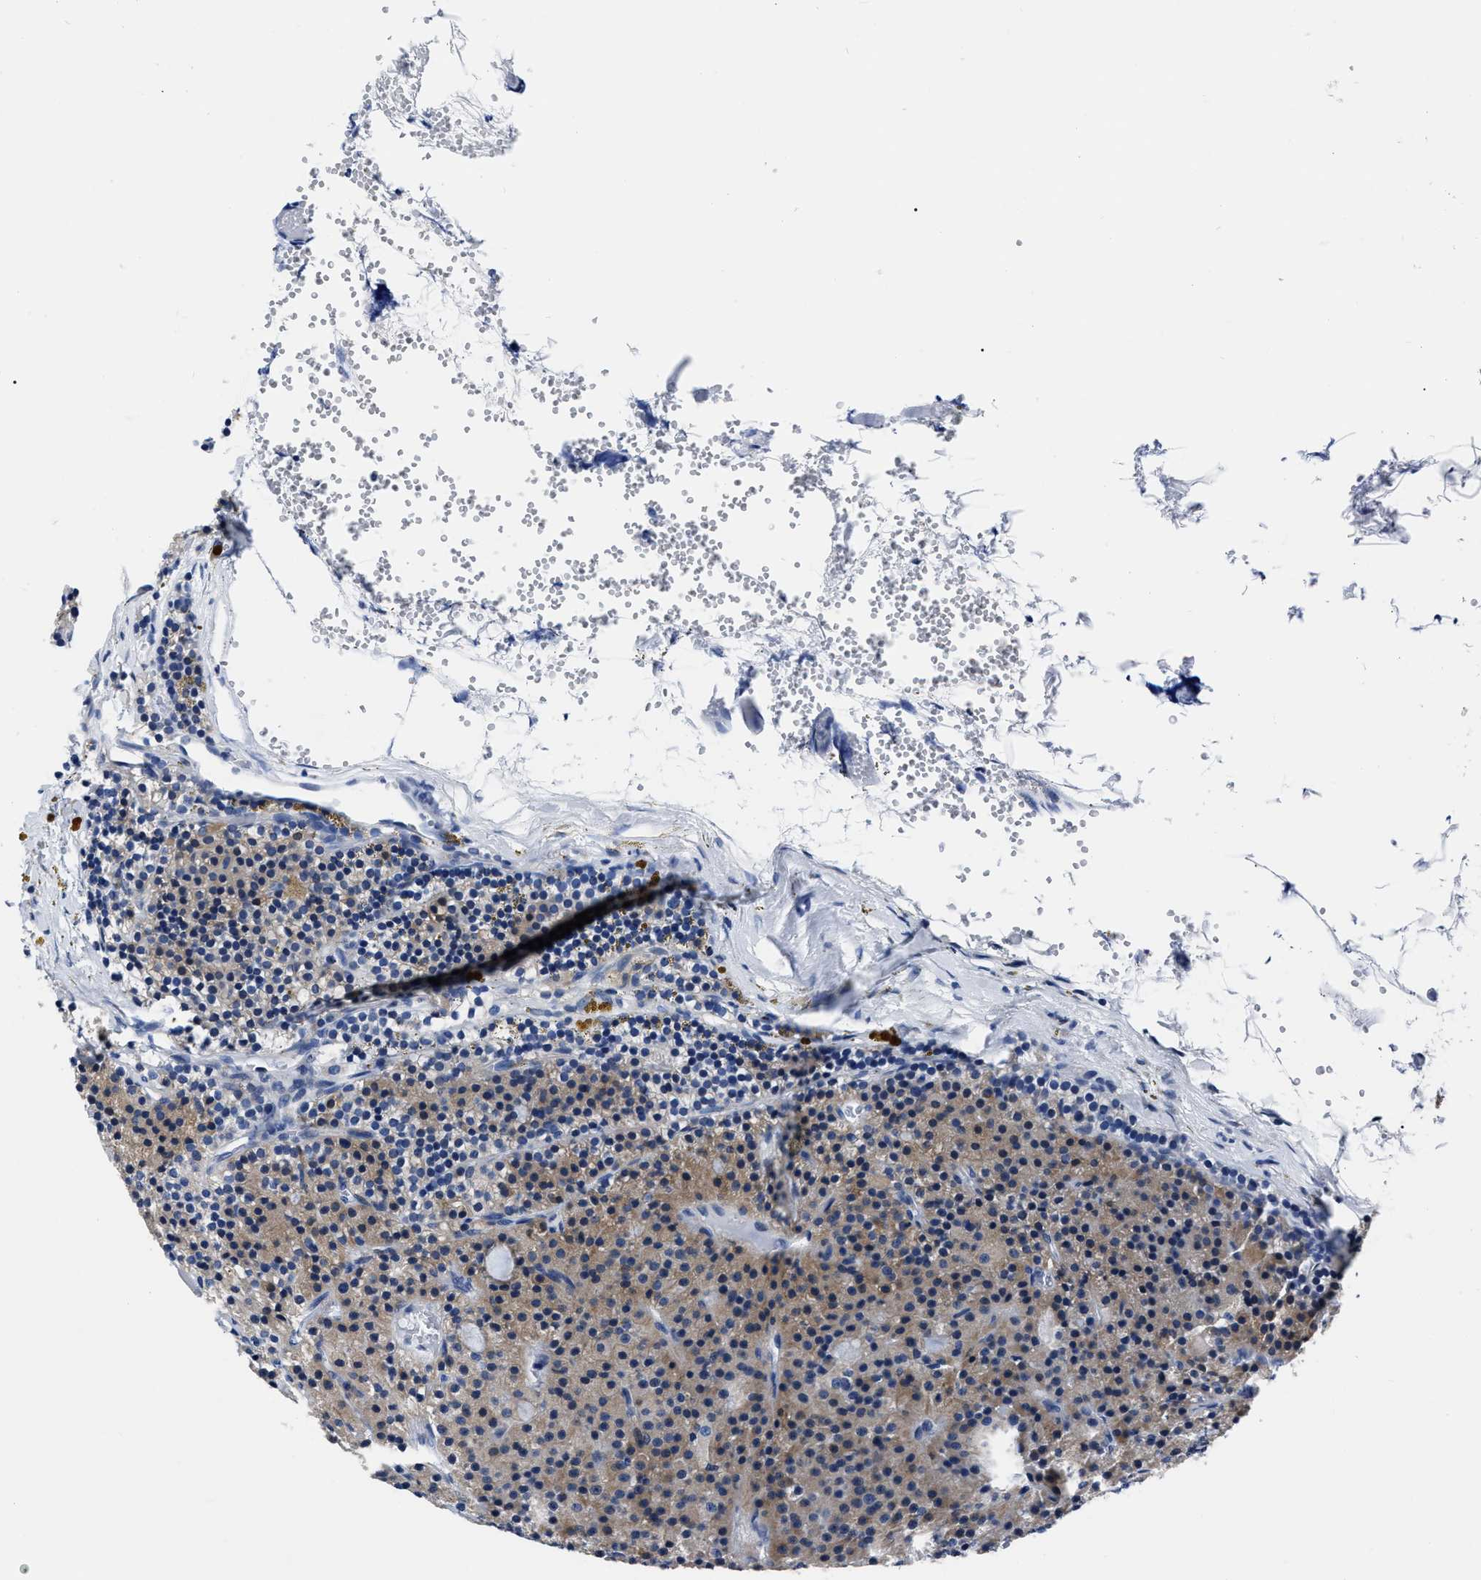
{"staining": {"intensity": "moderate", "quantity": "<25%", "location": "cytoplasmic/membranous"}, "tissue": "parathyroid gland", "cell_type": "Glandular cells", "image_type": "normal", "snomed": [{"axis": "morphology", "description": "Normal tissue, NOS"}, {"axis": "morphology", "description": "Adenoma, NOS"}, {"axis": "topography", "description": "Parathyroid gland"}], "caption": "Moderate cytoplasmic/membranous expression is seen in approximately <25% of glandular cells in normal parathyroid gland. The protein of interest is stained brown, and the nuclei are stained in blue (DAB (3,3'-diaminobenzidine) IHC with brightfield microscopy, high magnification).", "gene": "MOV10L1", "patient": {"sex": "male", "age": 75}}